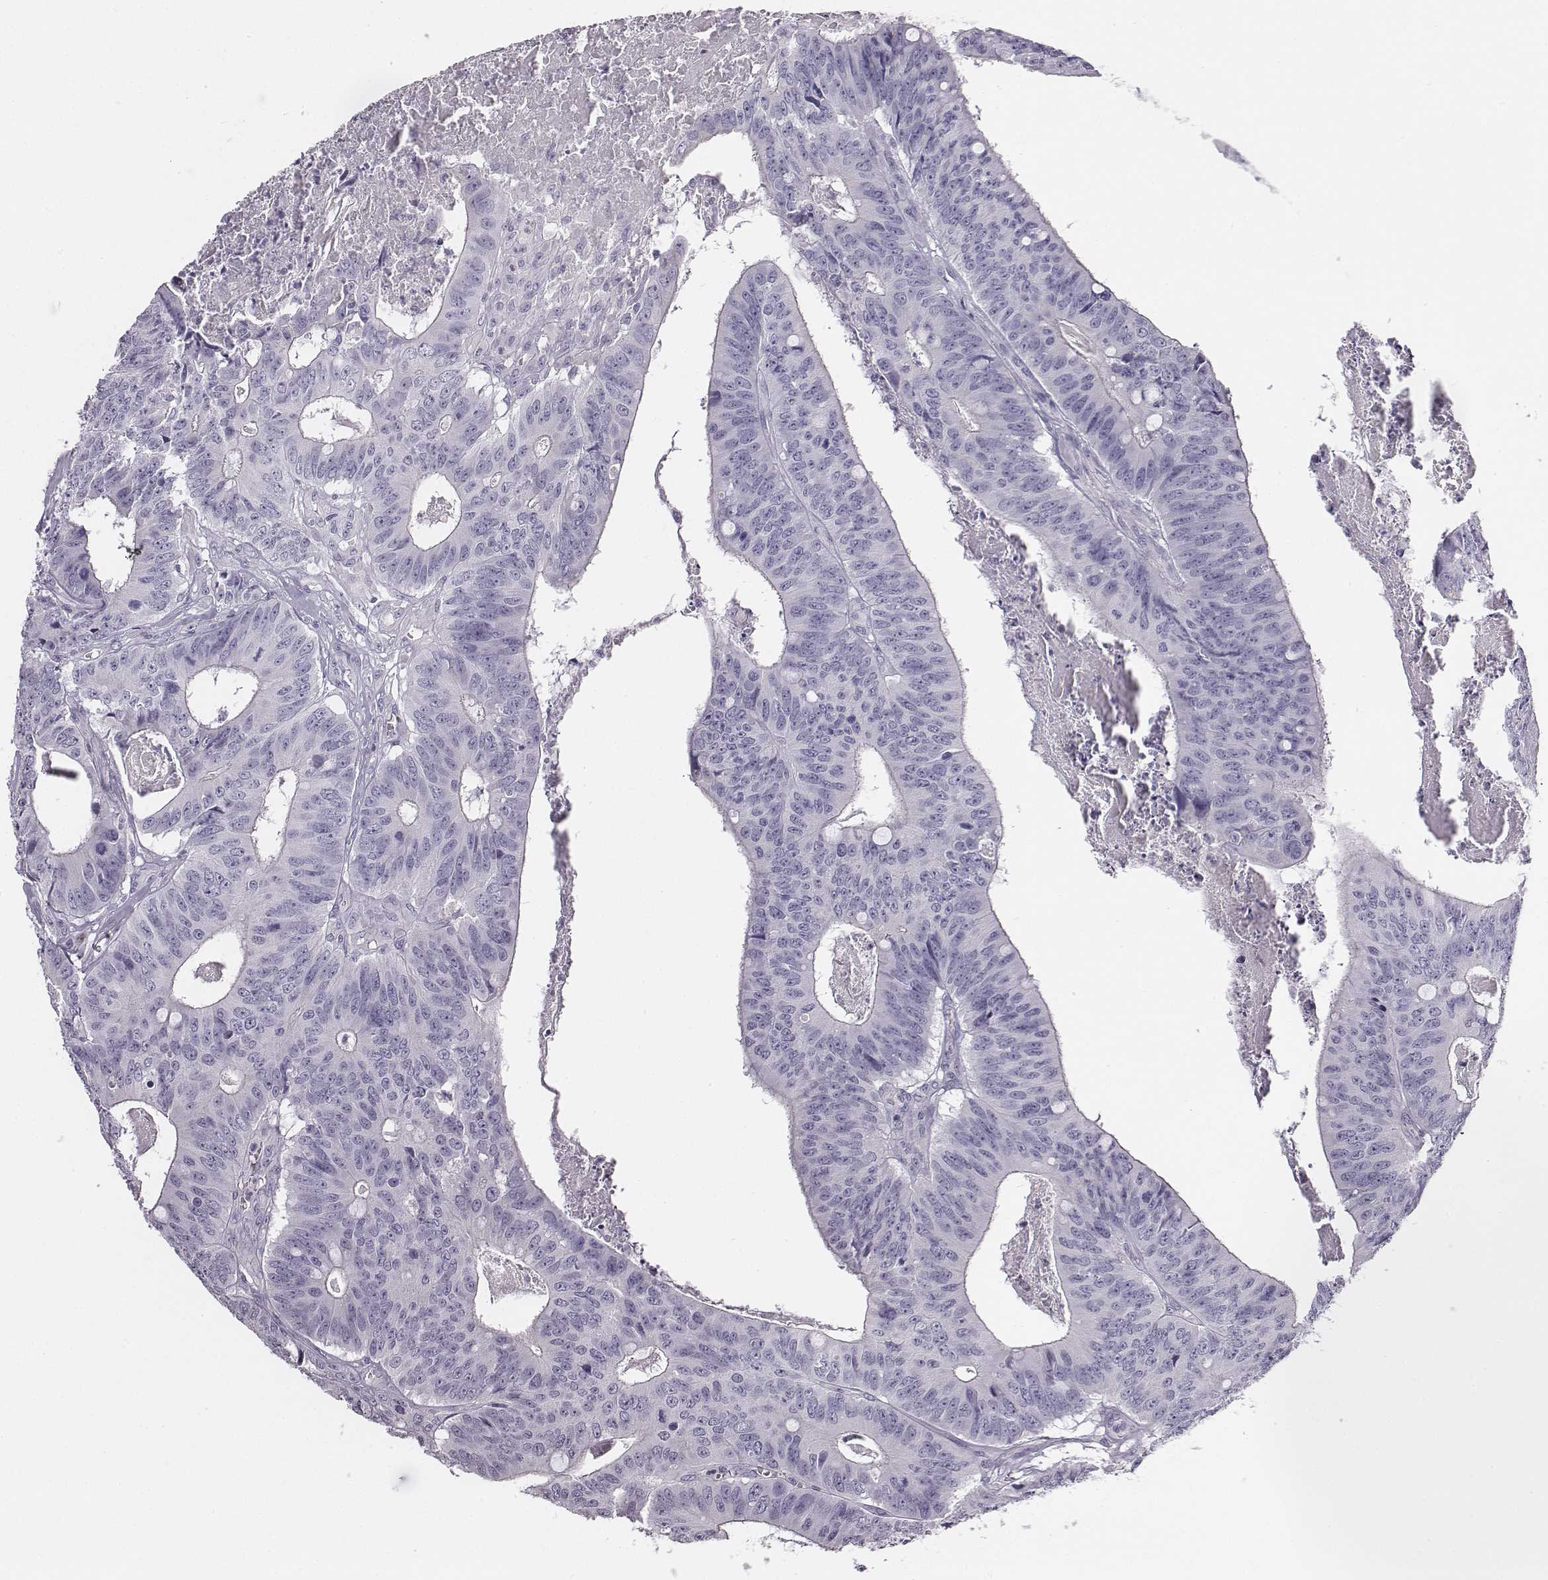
{"staining": {"intensity": "negative", "quantity": "none", "location": "none"}, "tissue": "colorectal cancer", "cell_type": "Tumor cells", "image_type": "cancer", "snomed": [{"axis": "morphology", "description": "Adenocarcinoma, NOS"}, {"axis": "topography", "description": "Colon"}], "caption": "The IHC photomicrograph has no significant positivity in tumor cells of adenocarcinoma (colorectal) tissue. Nuclei are stained in blue.", "gene": "ADAM7", "patient": {"sex": "male", "age": 84}}